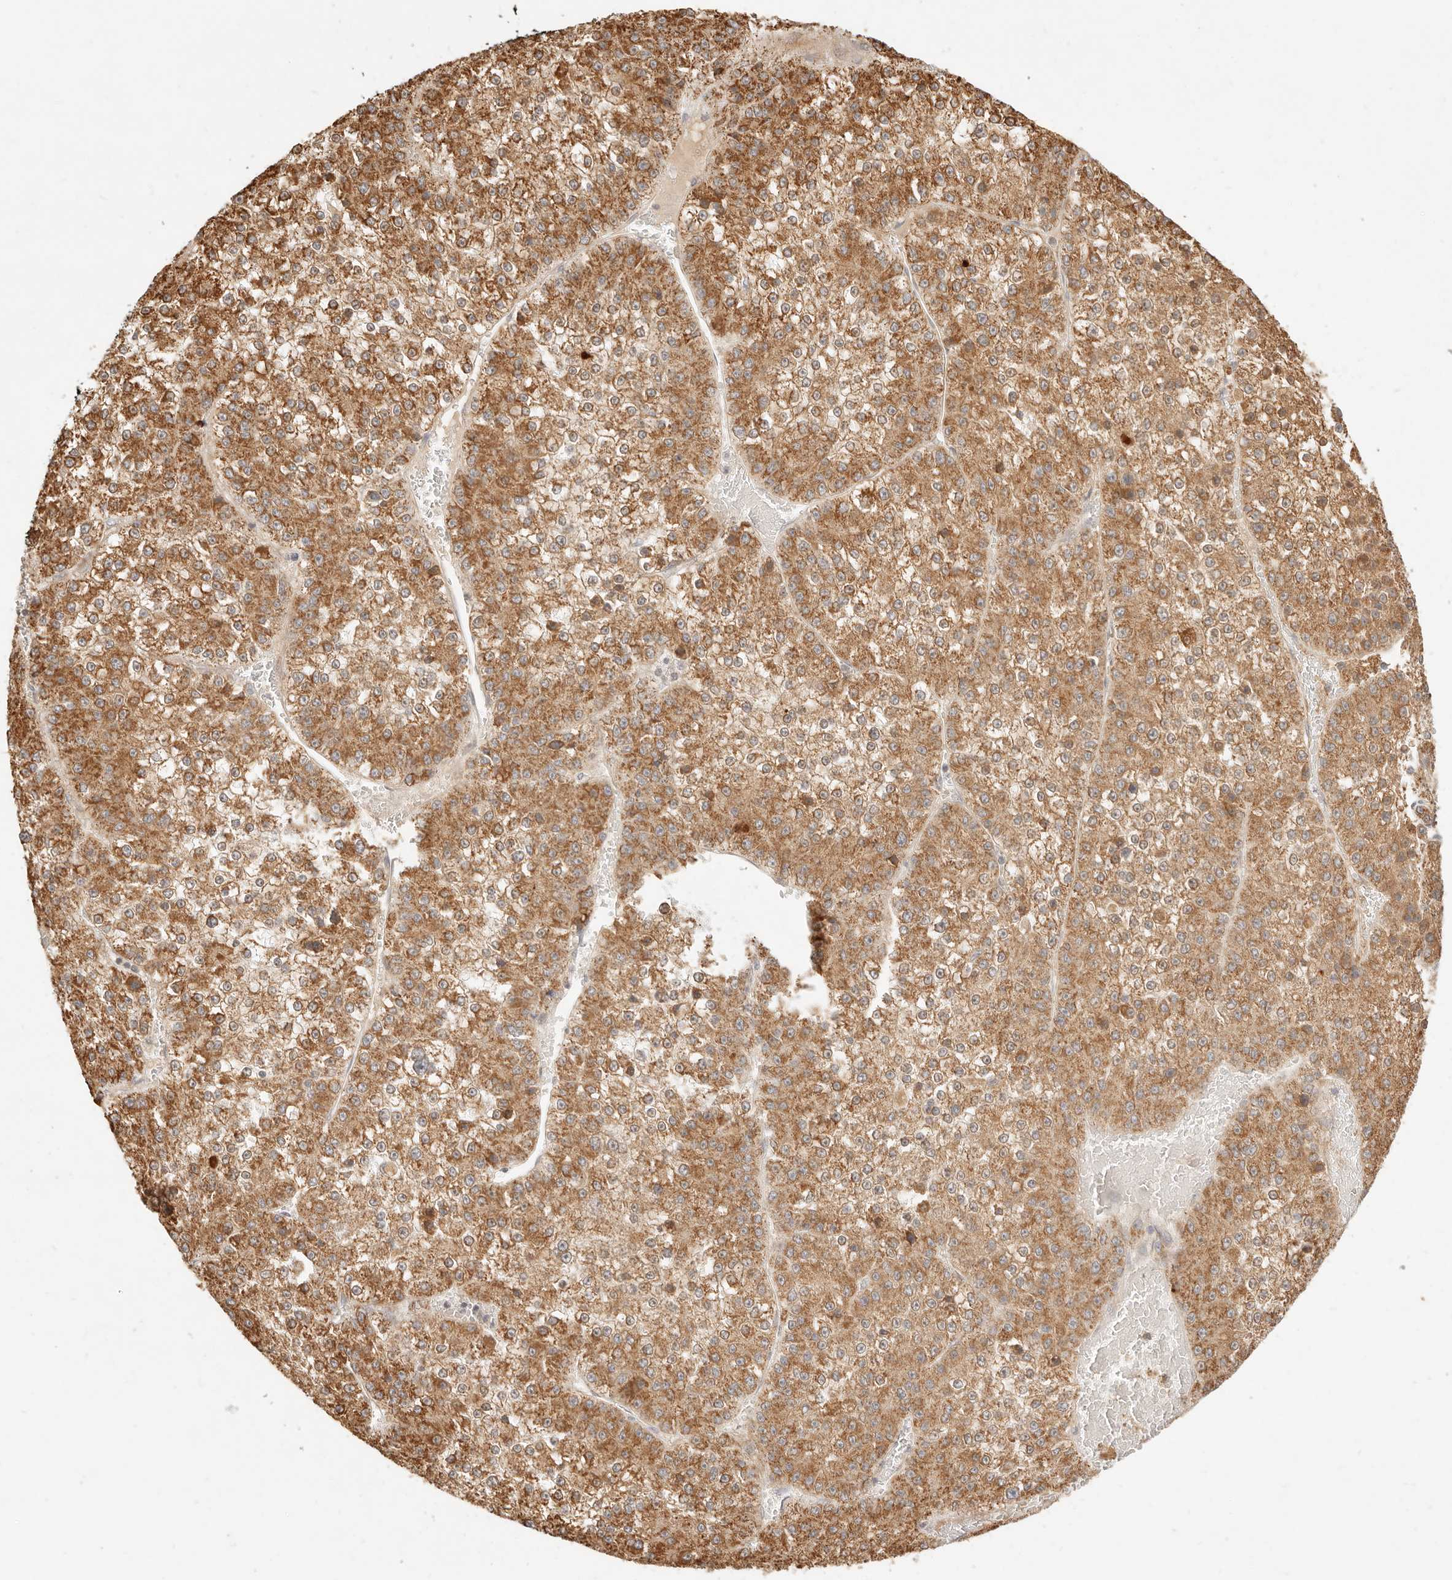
{"staining": {"intensity": "moderate", "quantity": ">75%", "location": "cytoplasmic/membranous"}, "tissue": "liver cancer", "cell_type": "Tumor cells", "image_type": "cancer", "snomed": [{"axis": "morphology", "description": "Carcinoma, Hepatocellular, NOS"}, {"axis": "topography", "description": "Liver"}], "caption": "A histopathology image of human liver cancer stained for a protein exhibits moderate cytoplasmic/membranous brown staining in tumor cells. The staining is performed using DAB (3,3'-diaminobenzidine) brown chromogen to label protein expression. The nuclei are counter-stained blue using hematoxylin.", "gene": "CPLANE2", "patient": {"sex": "female", "age": 73}}